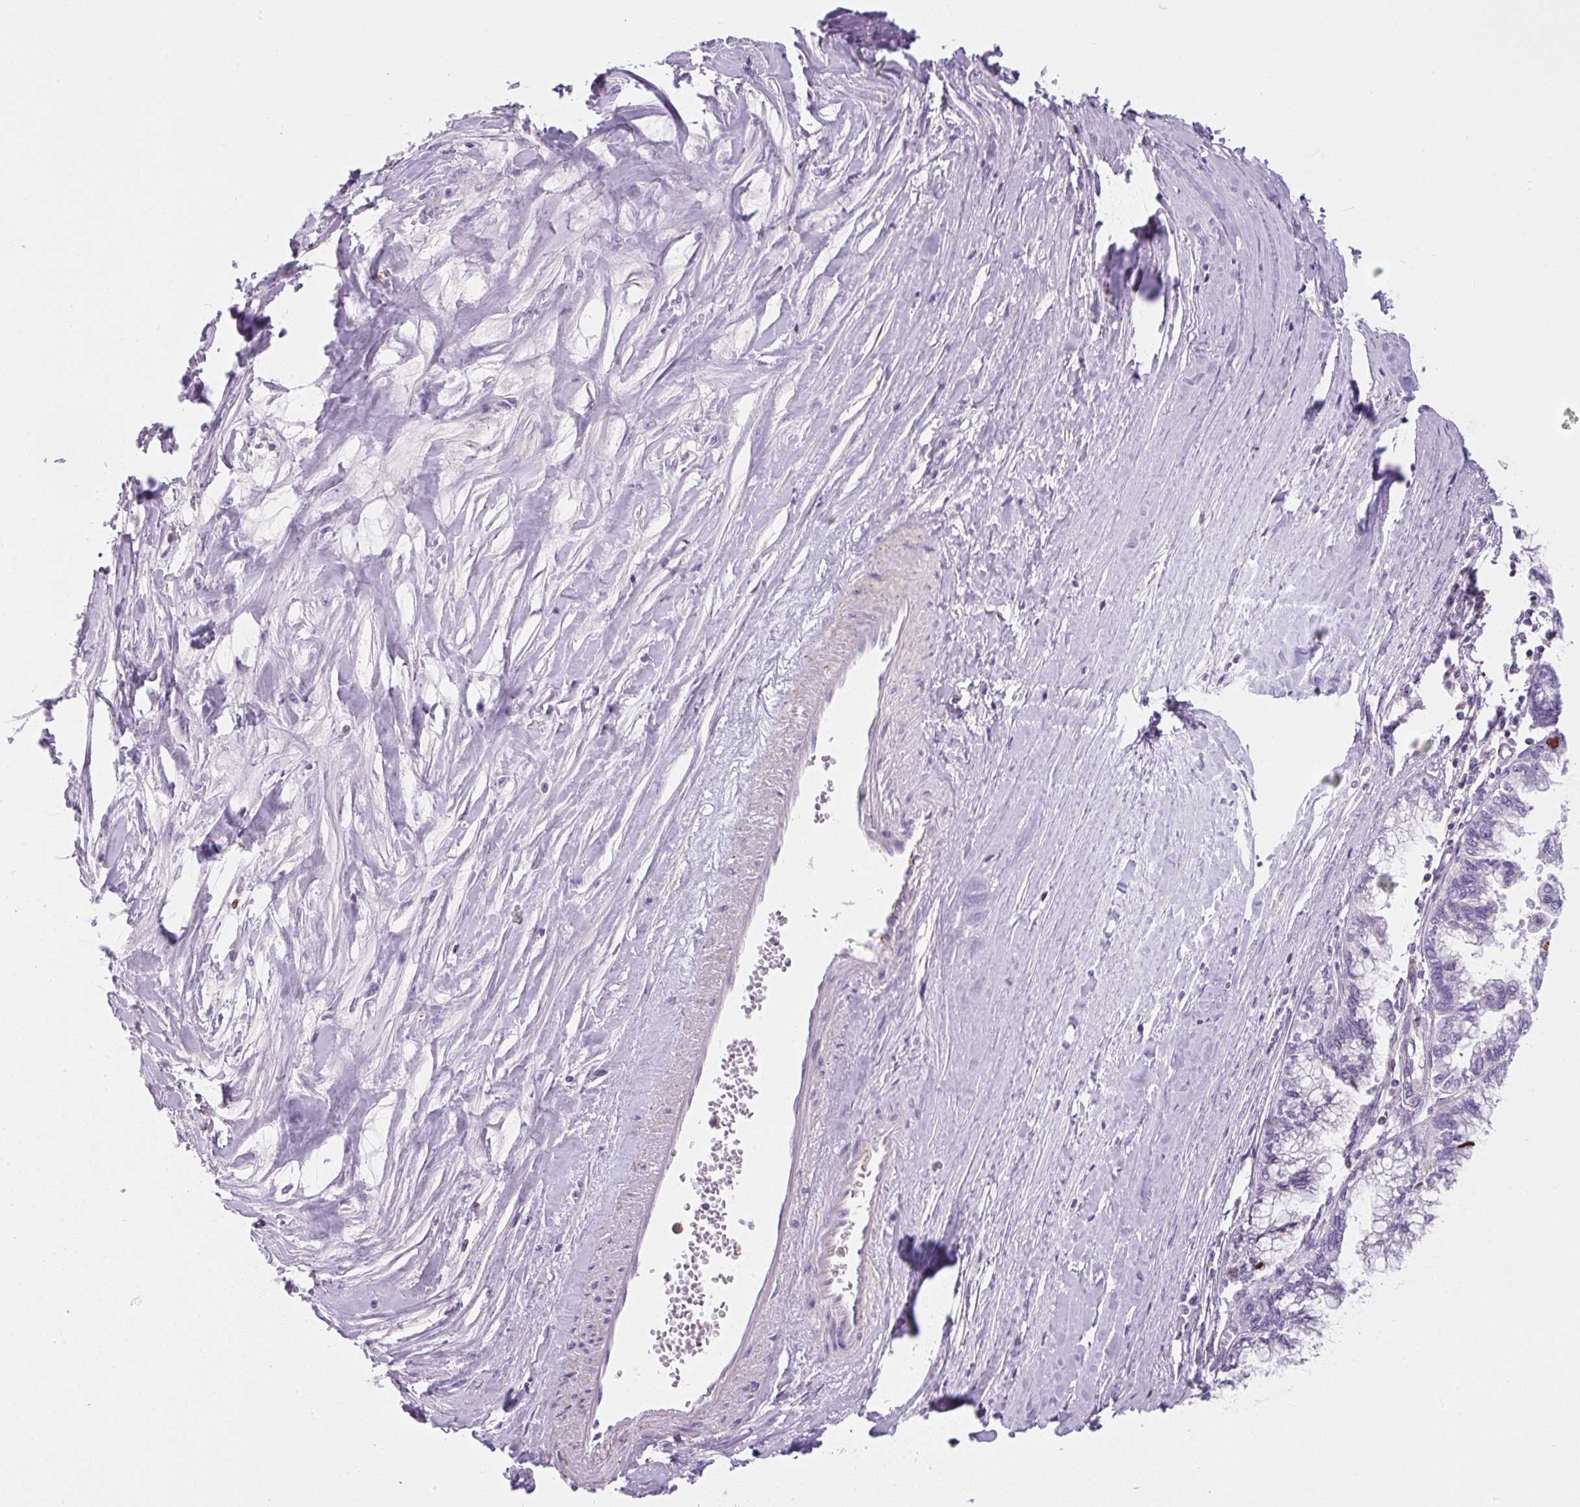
{"staining": {"intensity": "negative", "quantity": "none", "location": "none"}, "tissue": "pancreatic cancer", "cell_type": "Tumor cells", "image_type": "cancer", "snomed": [{"axis": "morphology", "description": "Adenocarcinoma, NOS"}, {"axis": "topography", "description": "Pancreas"}], "caption": "Immunohistochemistry of adenocarcinoma (pancreatic) demonstrates no positivity in tumor cells.", "gene": "PIP5KL1", "patient": {"sex": "male", "age": 73}}